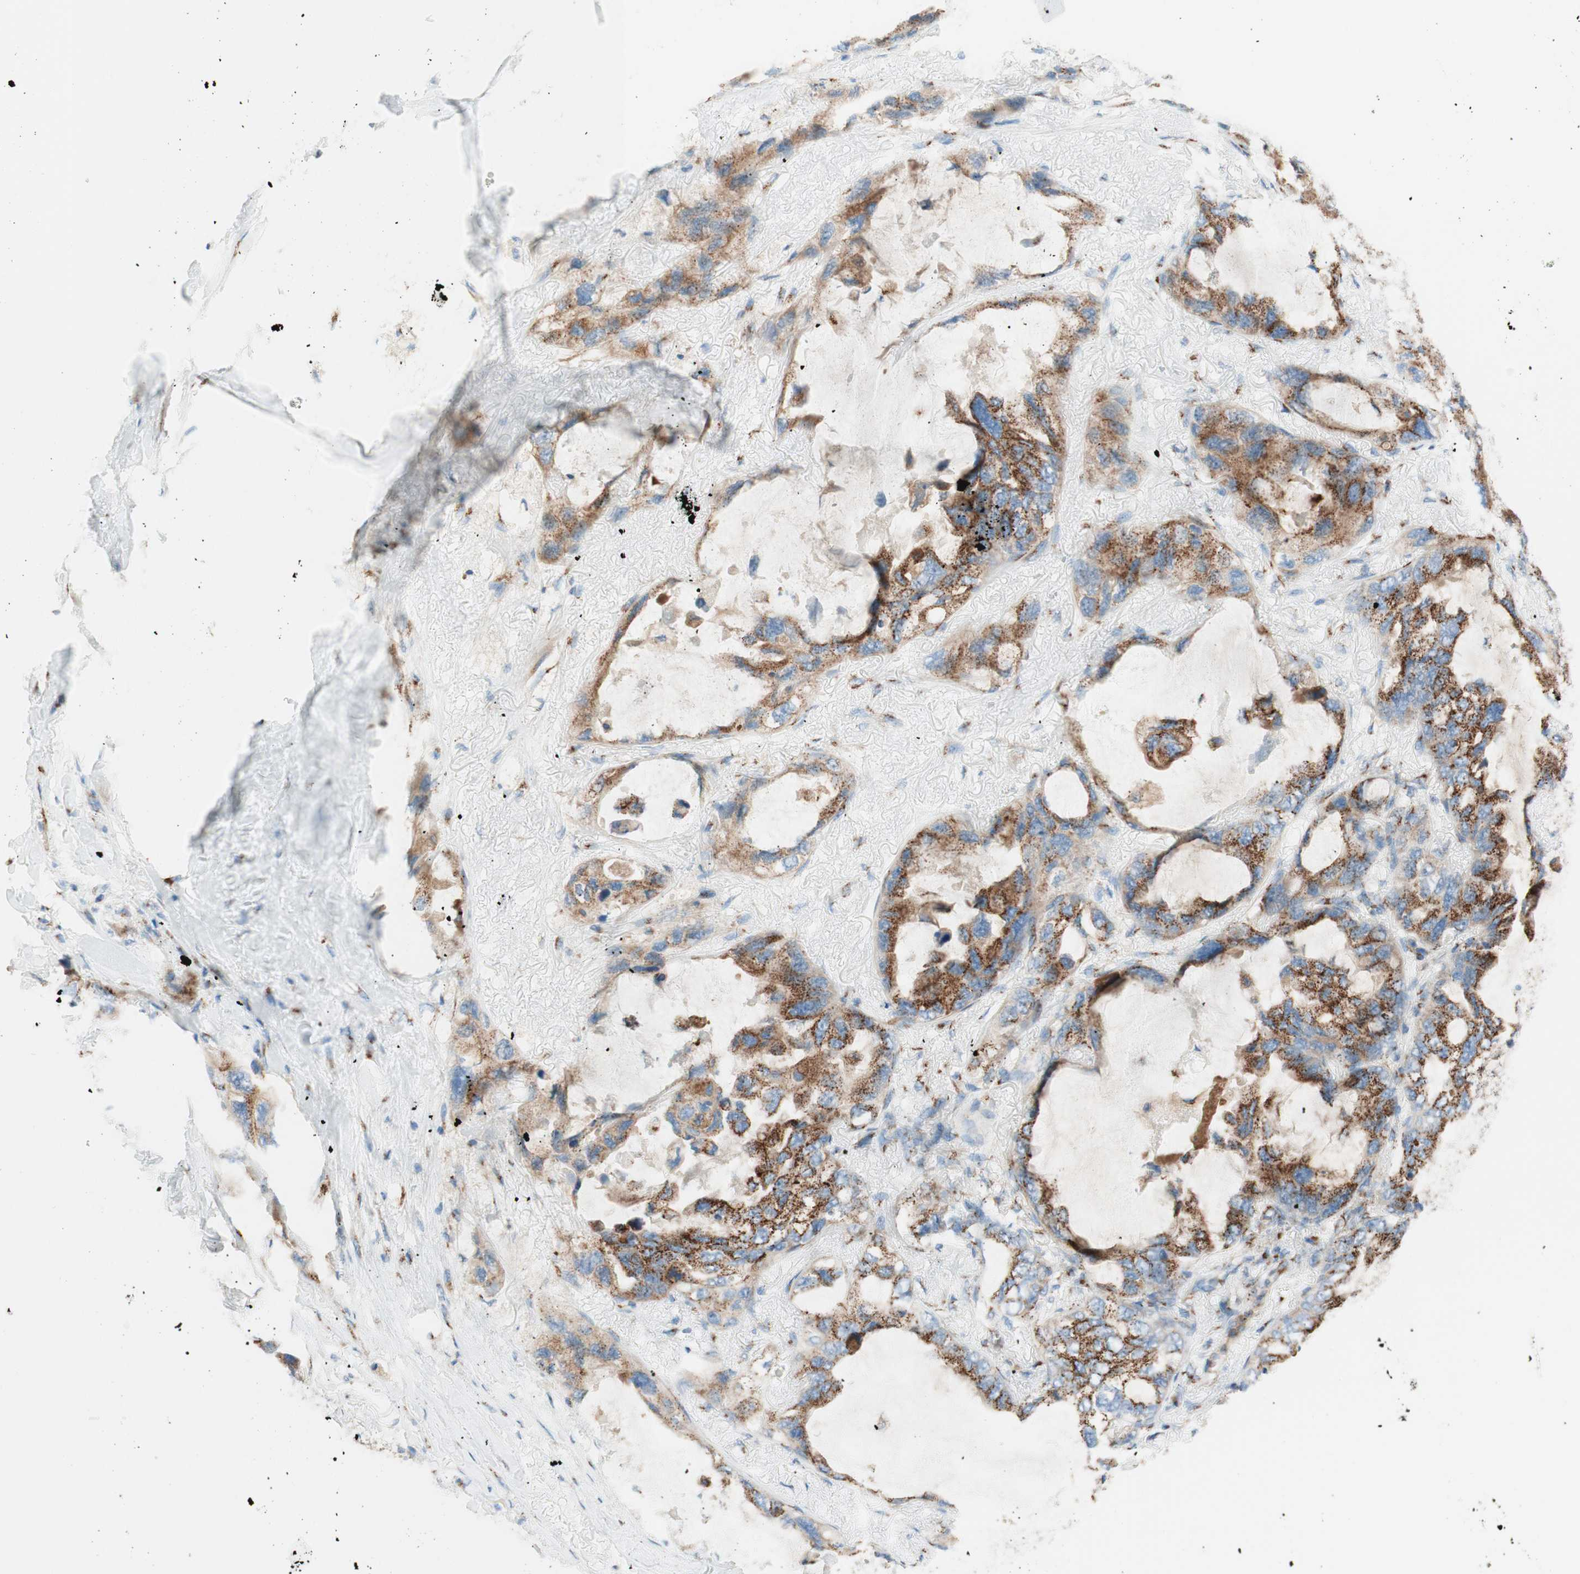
{"staining": {"intensity": "strong", "quantity": ">75%", "location": "cytoplasmic/membranous"}, "tissue": "lung cancer", "cell_type": "Tumor cells", "image_type": "cancer", "snomed": [{"axis": "morphology", "description": "Squamous cell carcinoma, NOS"}, {"axis": "topography", "description": "Lung"}], "caption": "Human lung cancer stained with a brown dye shows strong cytoplasmic/membranous positive positivity in about >75% of tumor cells.", "gene": "GOLGB1", "patient": {"sex": "female", "age": 73}}